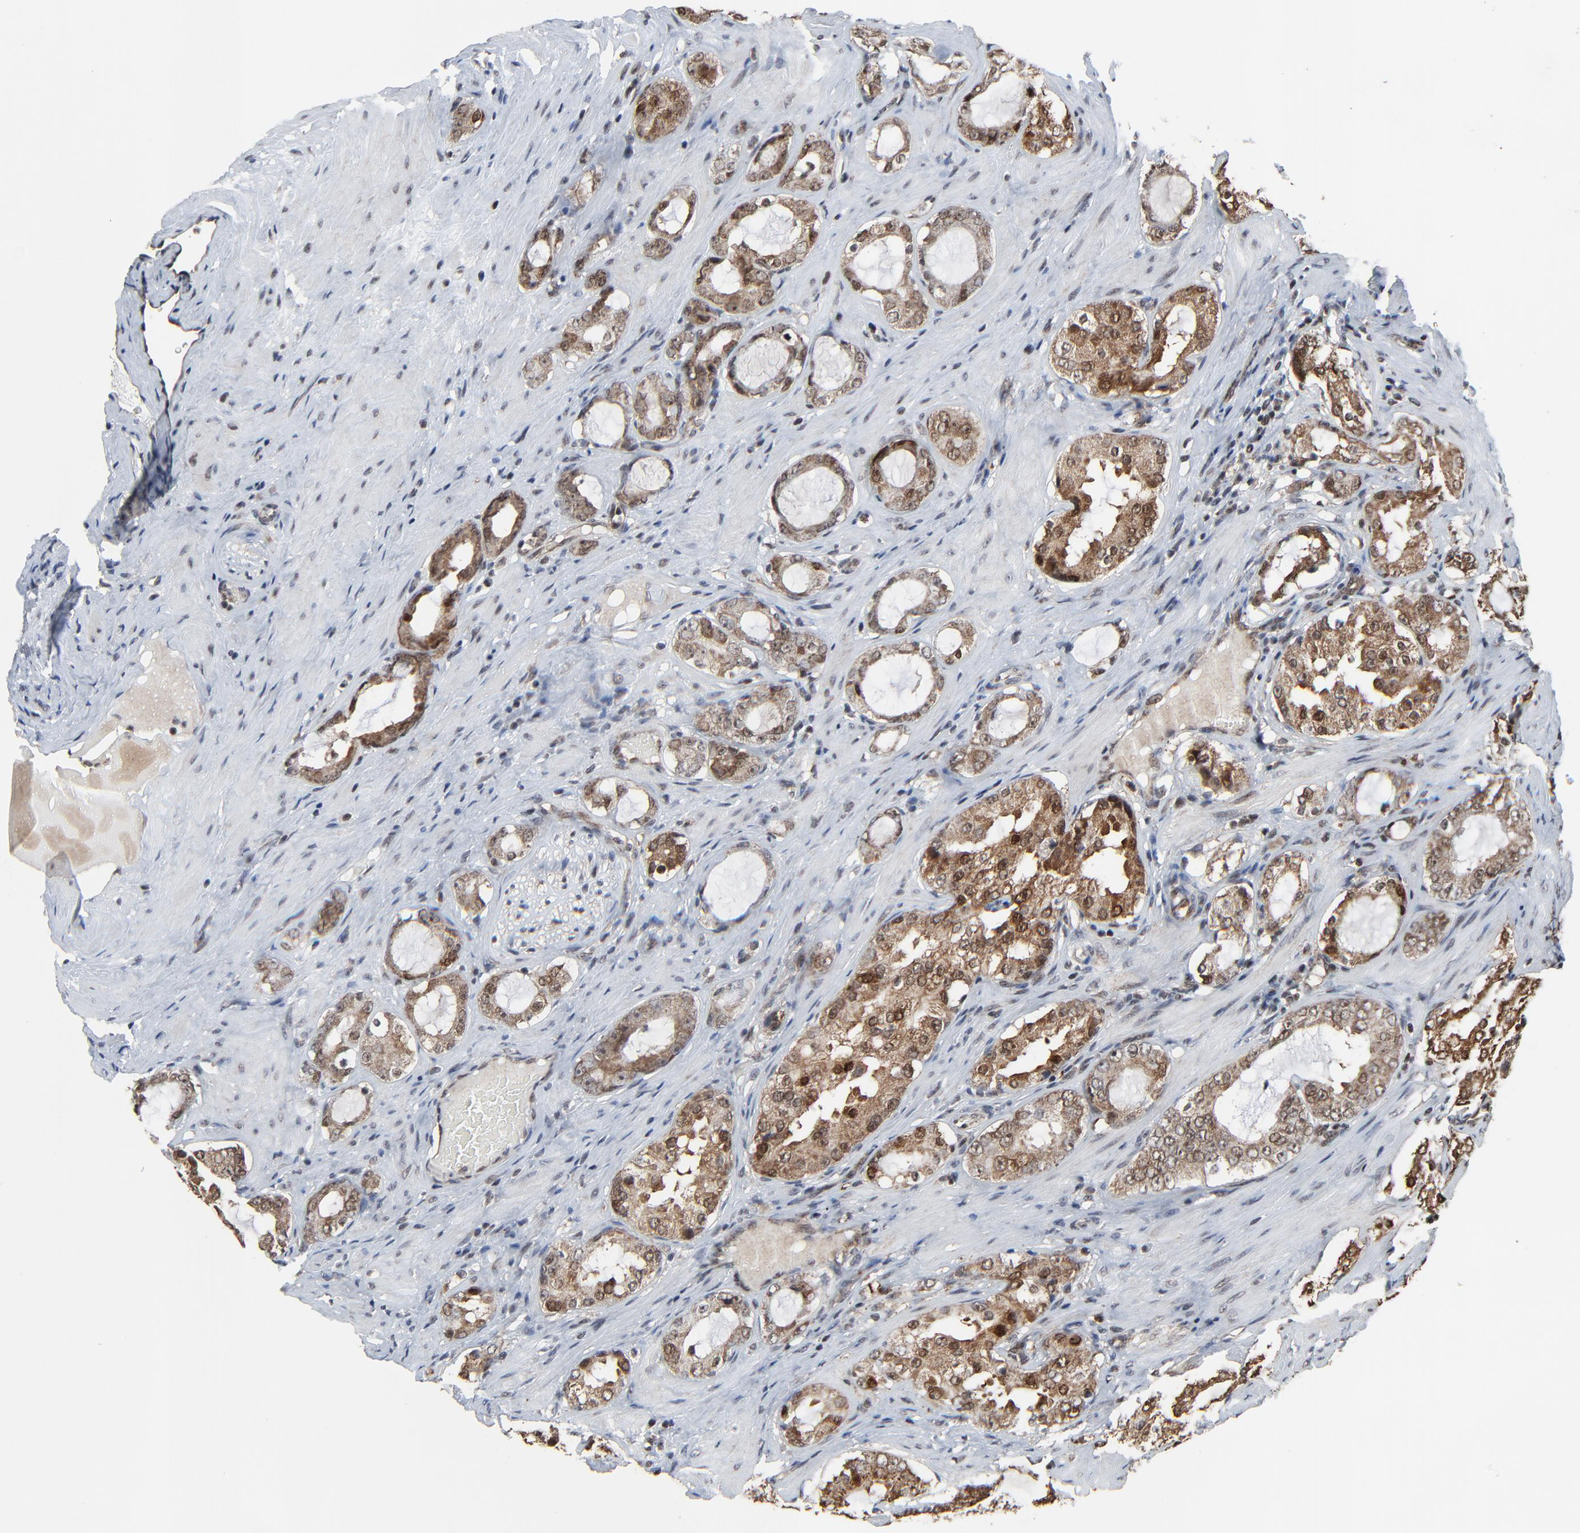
{"staining": {"intensity": "moderate", "quantity": "25%-75%", "location": "cytoplasmic/membranous,nuclear"}, "tissue": "prostate cancer", "cell_type": "Tumor cells", "image_type": "cancer", "snomed": [{"axis": "morphology", "description": "Adenocarcinoma, Medium grade"}, {"axis": "topography", "description": "Prostate"}], "caption": "About 25%-75% of tumor cells in human prostate cancer demonstrate moderate cytoplasmic/membranous and nuclear protein expression as visualized by brown immunohistochemical staining.", "gene": "RHOJ", "patient": {"sex": "male", "age": 73}}